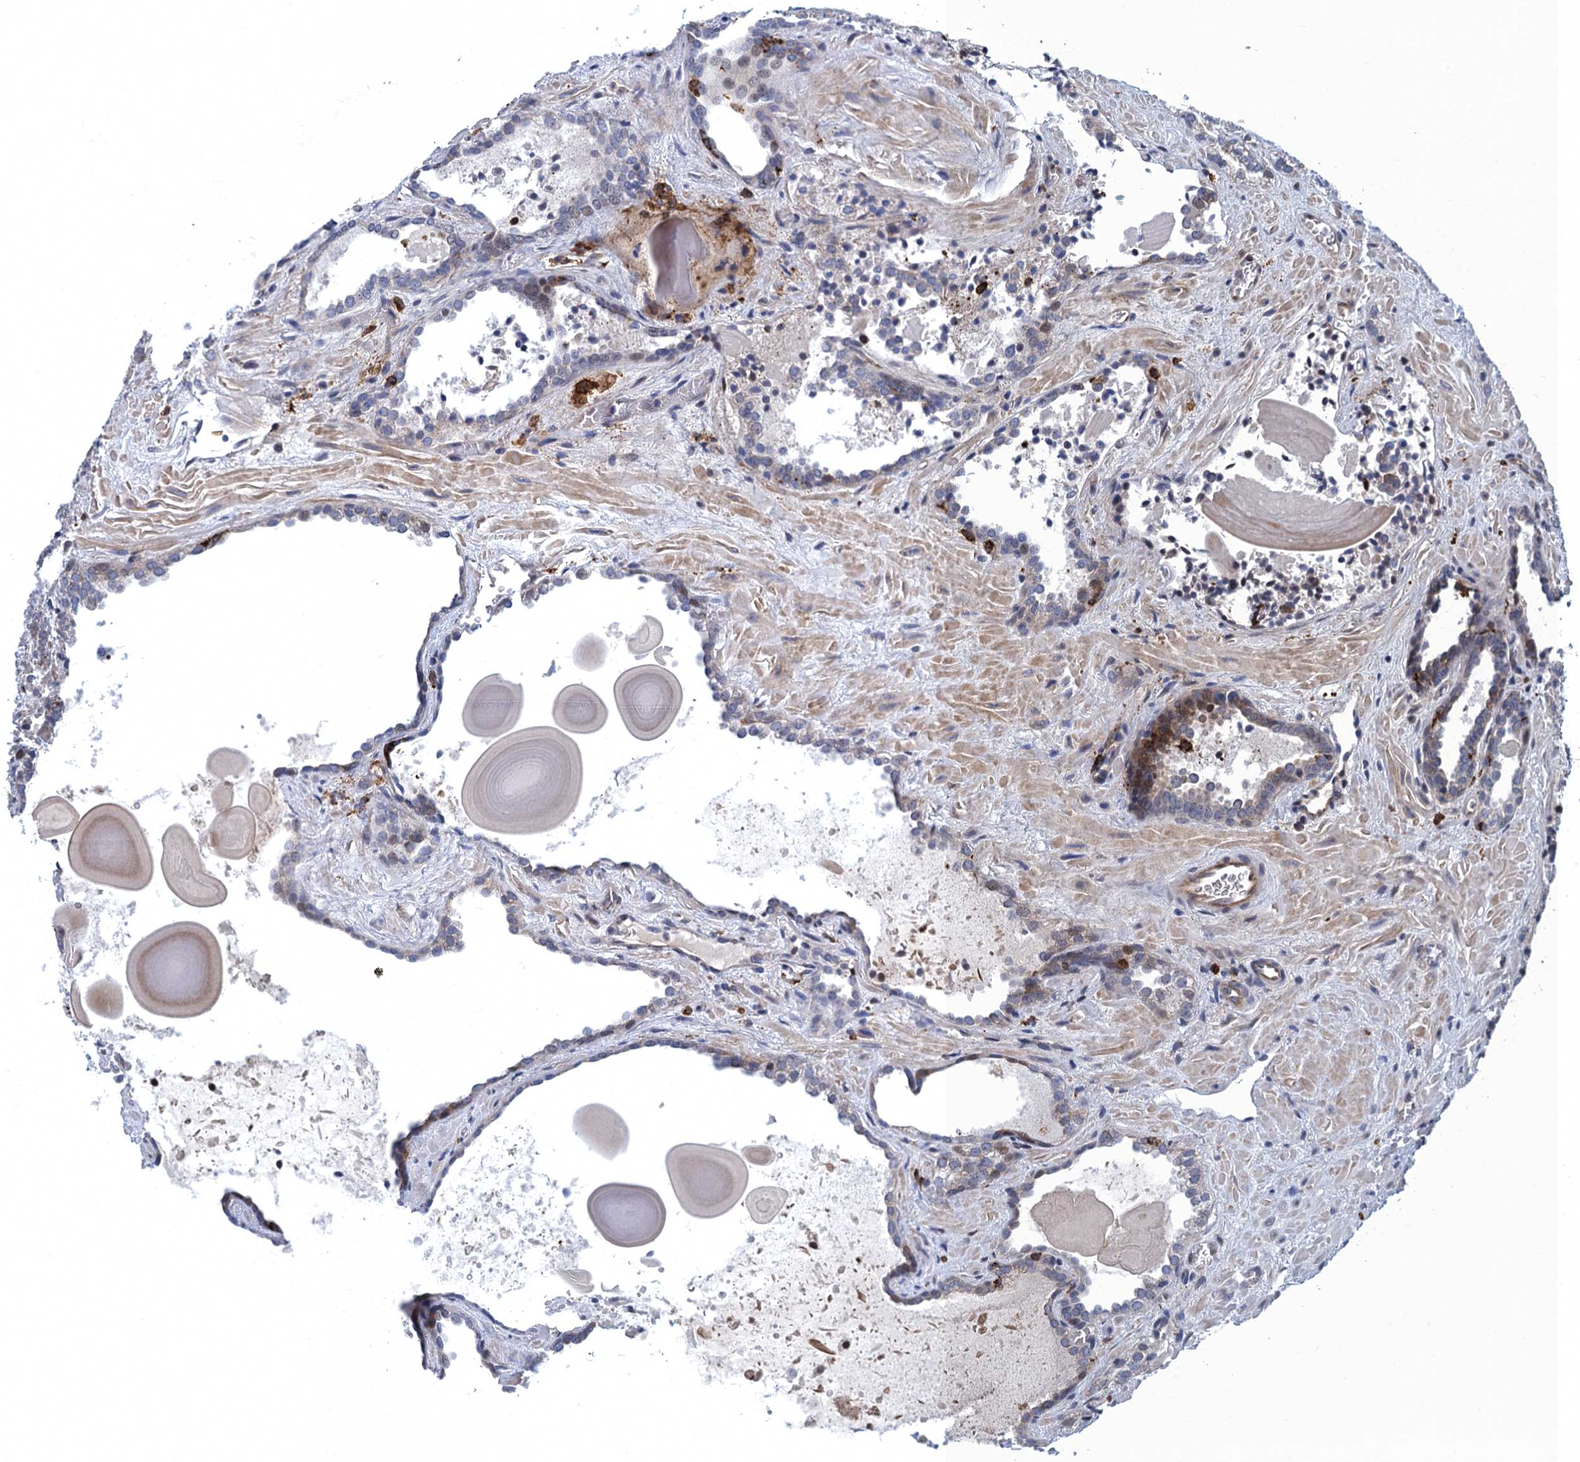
{"staining": {"intensity": "negative", "quantity": "none", "location": "none"}, "tissue": "prostate cancer", "cell_type": "Tumor cells", "image_type": "cancer", "snomed": [{"axis": "morphology", "description": "Adenocarcinoma, High grade"}, {"axis": "topography", "description": "Prostate"}], "caption": "Tumor cells are negative for protein expression in human prostate cancer (high-grade adenocarcinoma). Nuclei are stained in blue.", "gene": "DNHD1", "patient": {"sex": "male", "age": 66}}